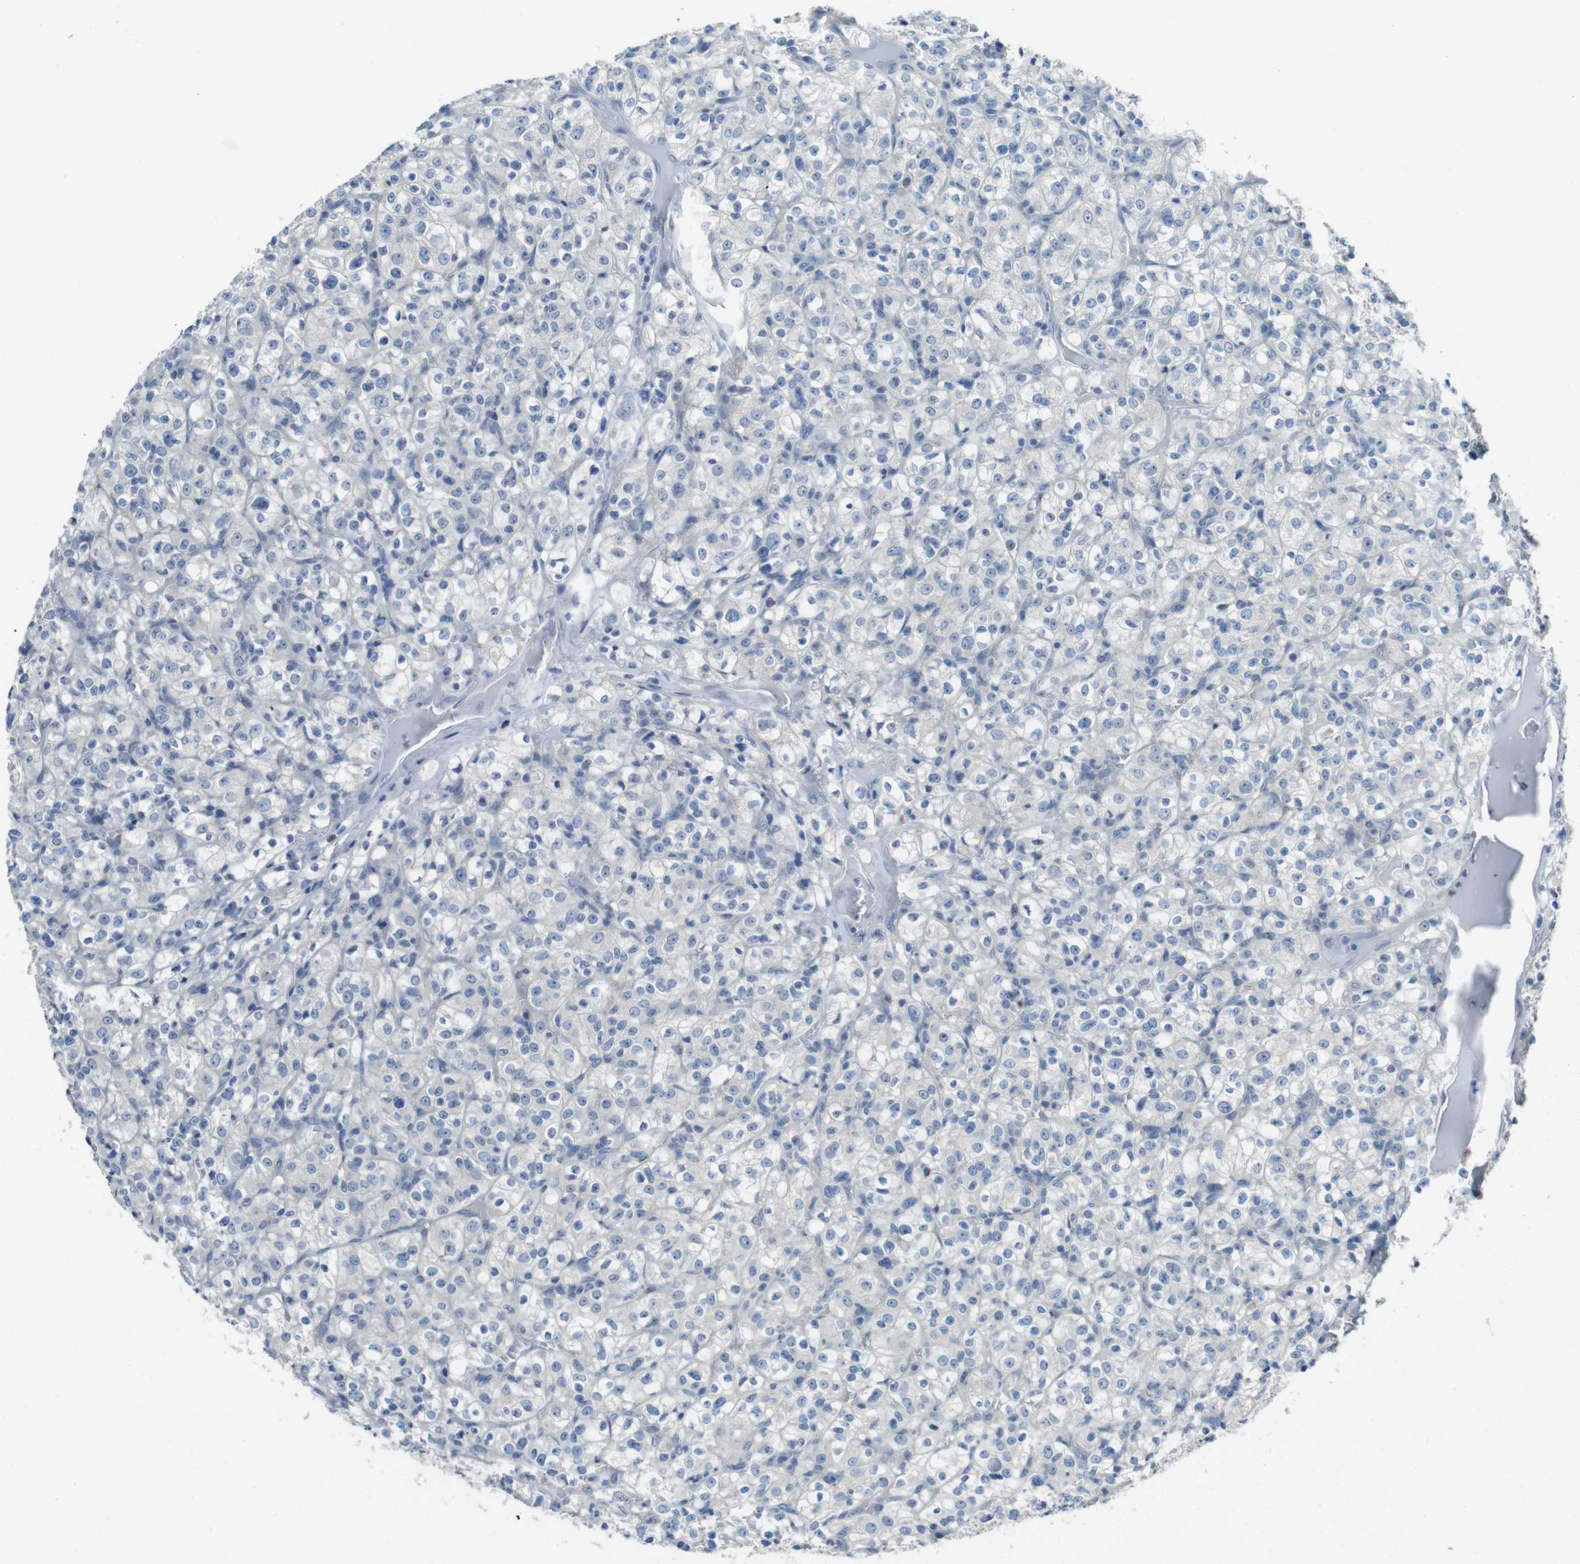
{"staining": {"intensity": "negative", "quantity": "none", "location": "none"}, "tissue": "renal cancer", "cell_type": "Tumor cells", "image_type": "cancer", "snomed": [{"axis": "morphology", "description": "Normal tissue, NOS"}, {"axis": "morphology", "description": "Adenocarcinoma, NOS"}, {"axis": "topography", "description": "Kidney"}], "caption": "IHC of human renal adenocarcinoma demonstrates no staining in tumor cells.", "gene": "ENTPD7", "patient": {"sex": "female", "age": 72}}